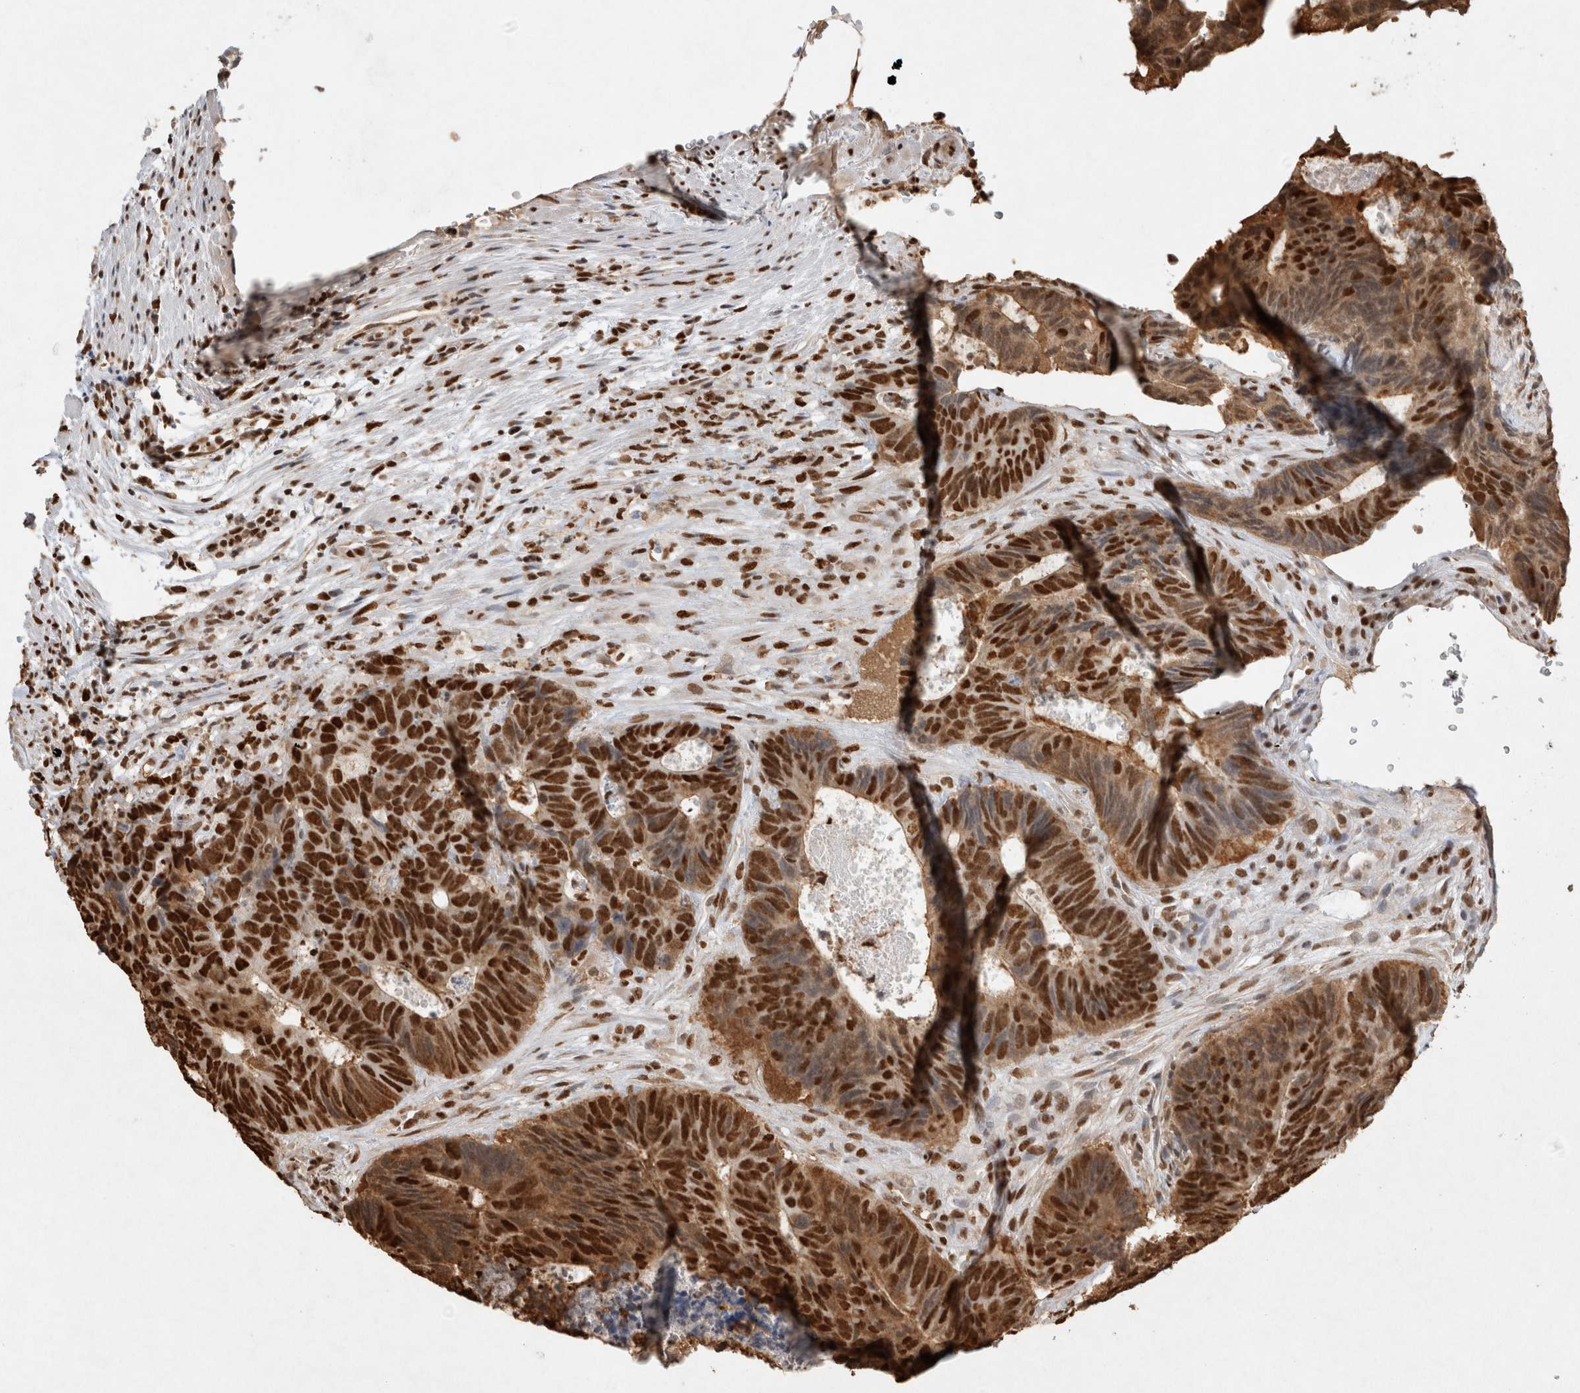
{"staining": {"intensity": "strong", "quantity": ">75%", "location": "nuclear"}, "tissue": "colorectal cancer", "cell_type": "Tumor cells", "image_type": "cancer", "snomed": [{"axis": "morphology", "description": "Adenocarcinoma, NOS"}, {"axis": "topography", "description": "Colon"}], "caption": "This is a photomicrograph of immunohistochemistry (IHC) staining of adenocarcinoma (colorectal), which shows strong staining in the nuclear of tumor cells.", "gene": "HDGF", "patient": {"sex": "male", "age": 56}}